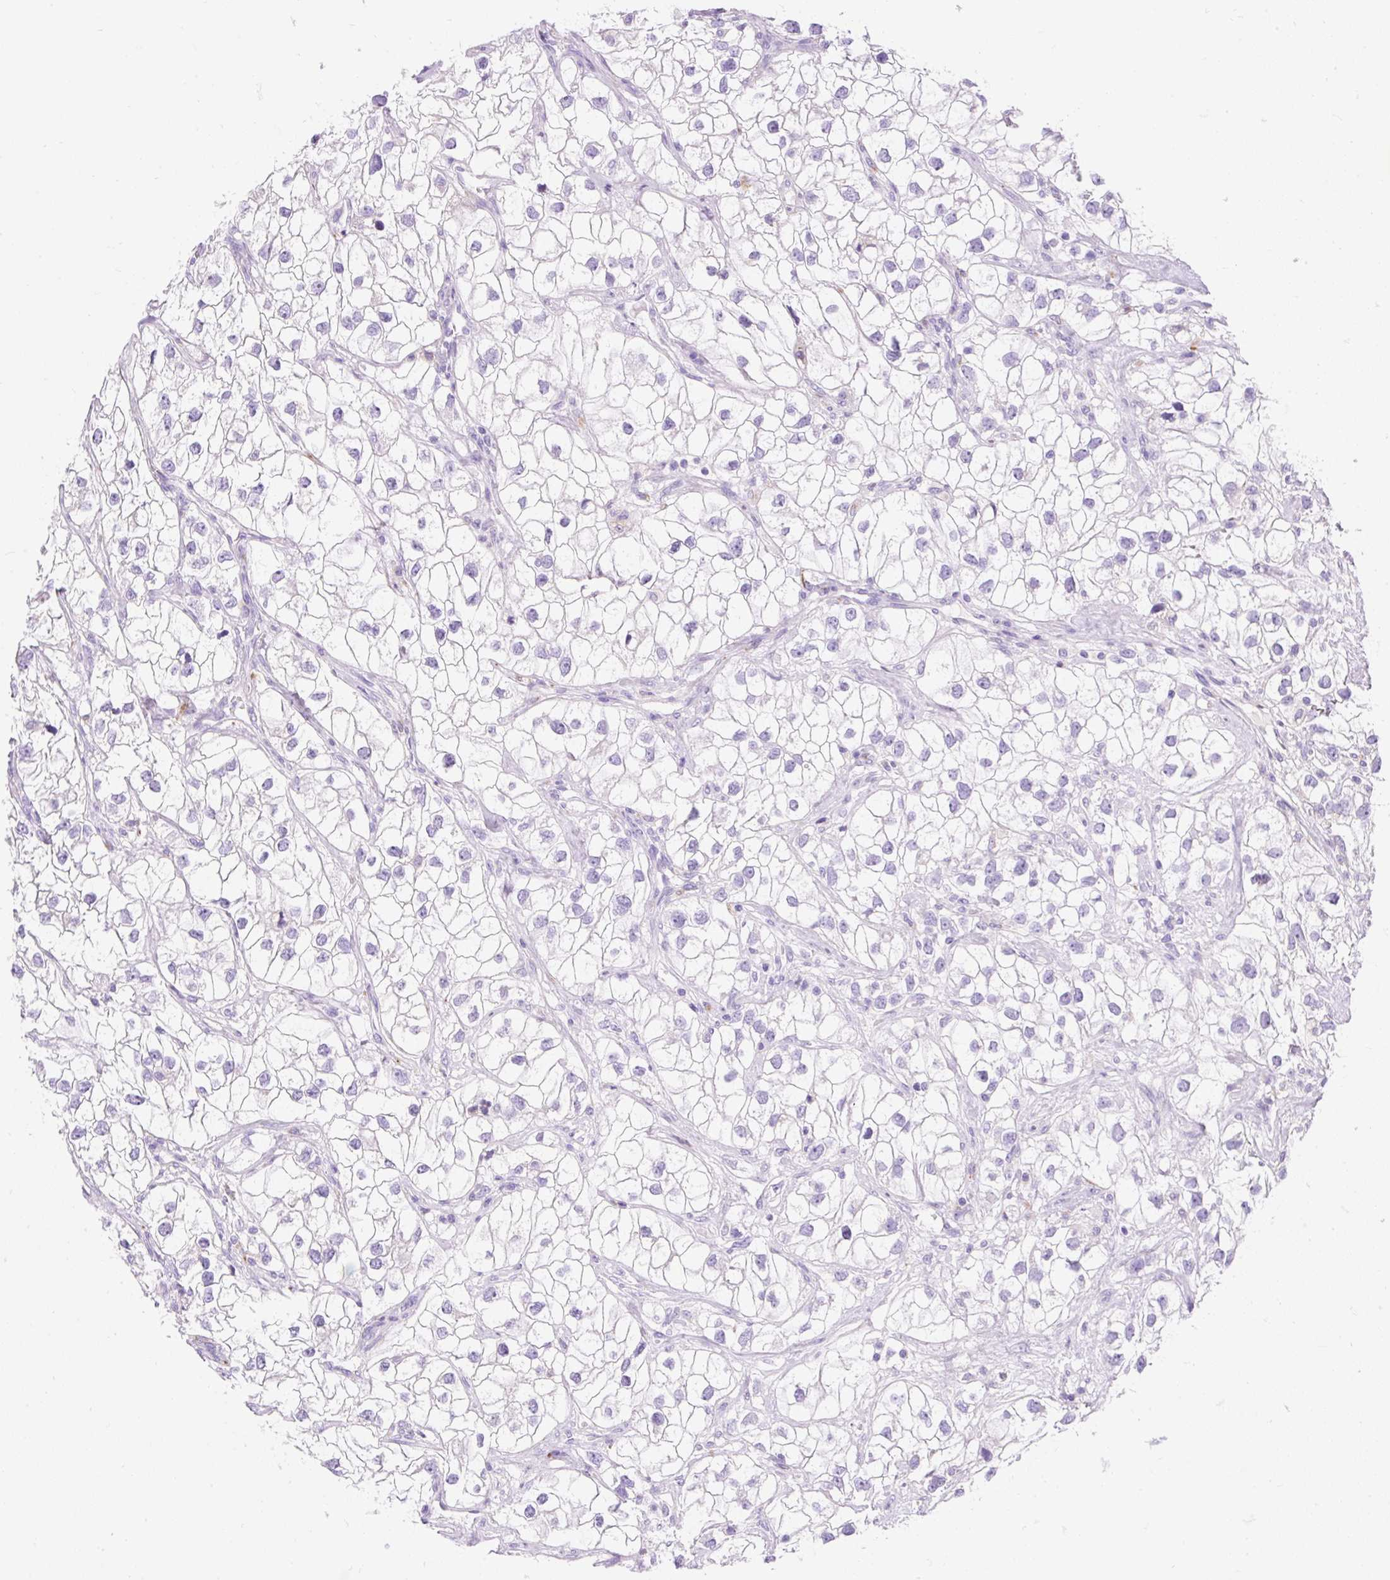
{"staining": {"intensity": "negative", "quantity": "none", "location": "none"}, "tissue": "renal cancer", "cell_type": "Tumor cells", "image_type": "cancer", "snomed": [{"axis": "morphology", "description": "Adenocarcinoma, NOS"}, {"axis": "topography", "description": "Kidney"}], "caption": "High power microscopy micrograph of an IHC histopathology image of adenocarcinoma (renal), revealing no significant expression in tumor cells. Nuclei are stained in blue.", "gene": "HEXB", "patient": {"sex": "male", "age": 59}}